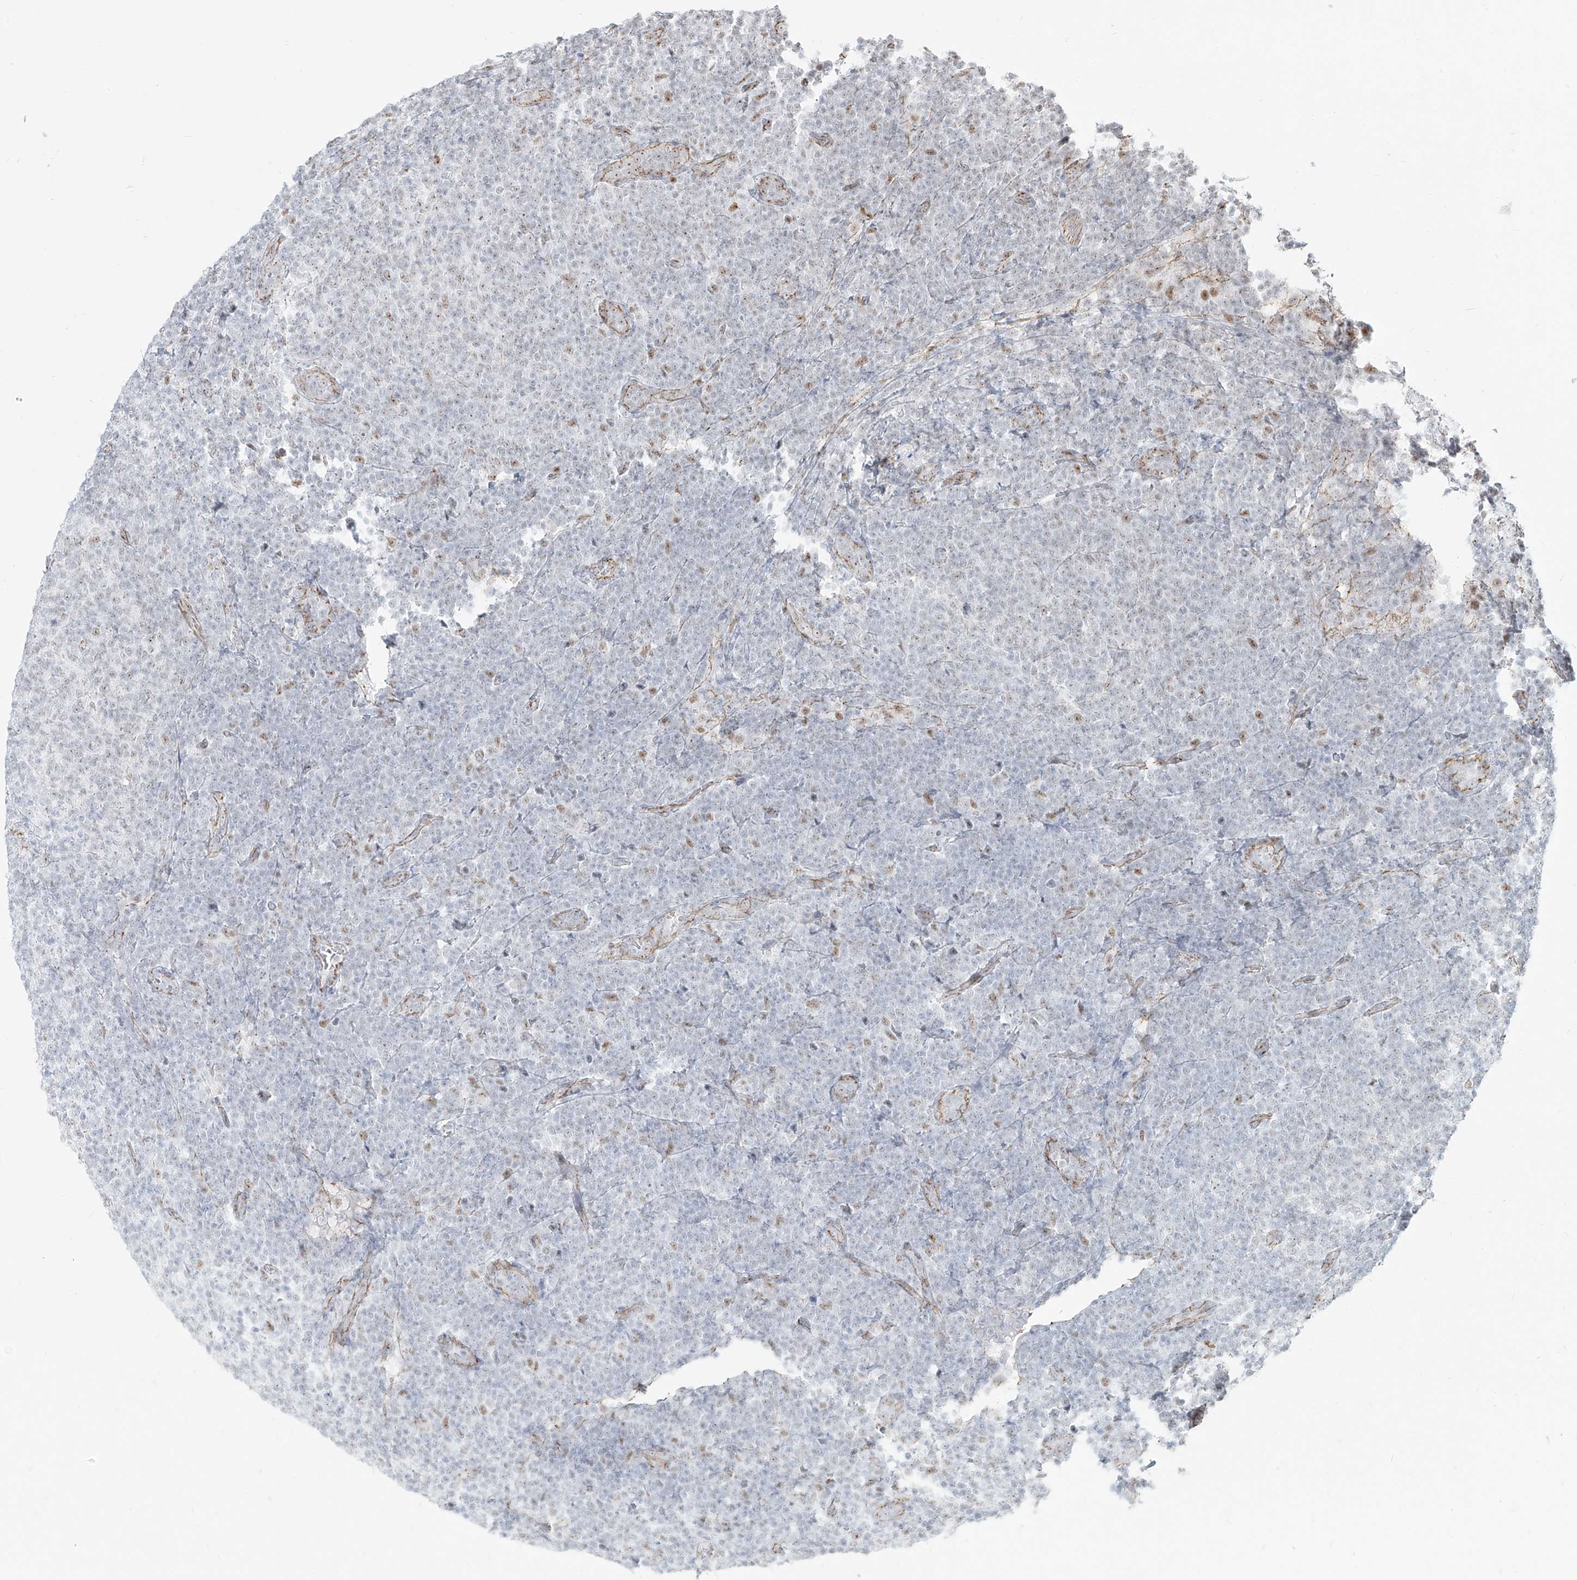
{"staining": {"intensity": "negative", "quantity": "none", "location": "none"}, "tissue": "lymphoma", "cell_type": "Tumor cells", "image_type": "cancer", "snomed": [{"axis": "morphology", "description": "Malignant lymphoma, non-Hodgkin's type, Low grade"}, {"axis": "topography", "description": "Lymph node"}], "caption": "This is a image of immunohistochemistry staining of lymphoma, which shows no expression in tumor cells.", "gene": "ZNF710", "patient": {"sex": "male", "age": 66}}